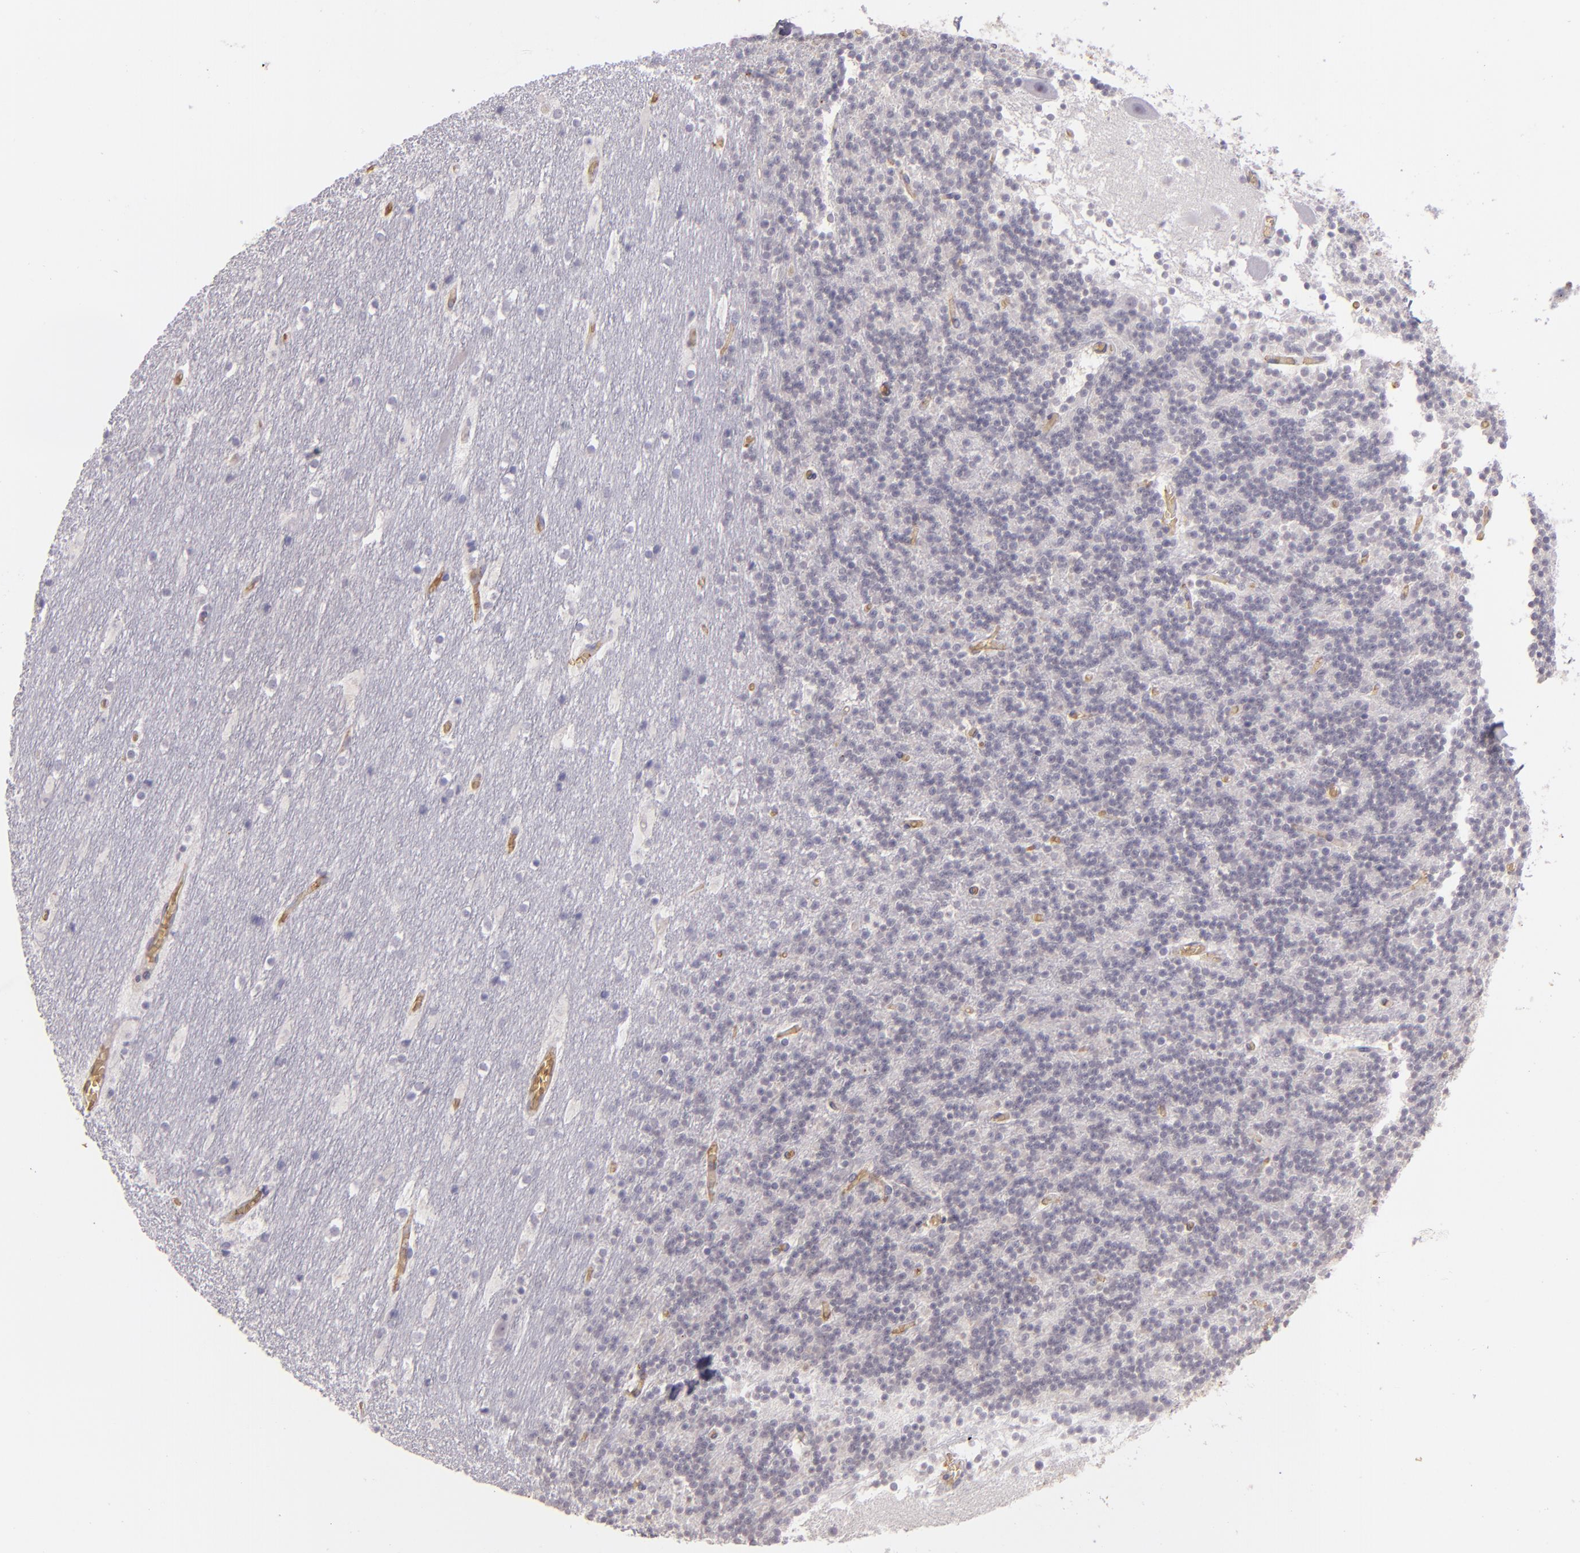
{"staining": {"intensity": "negative", "quantity": "none", "location": "none"}, "tissue": "cerebellum", "cell_type": "Cells in granular layer", "image_type": "normal", "snomed": [{"axis": "morphology", "description": "Normal tissue, NOS"}, {"axis": "topography", "description": "Cerebellum"}], "caption": "A micrograph of cerebellum stained for a protein shows no brown staining in cells in granular layer. (DAB (3,3'-diaminobenzidine) immunohistochemistry (IHC) visualized using brightfield microscopy, high magnification).", "gene": "ACE", "patient": {"sex": "male", "age": 45}}